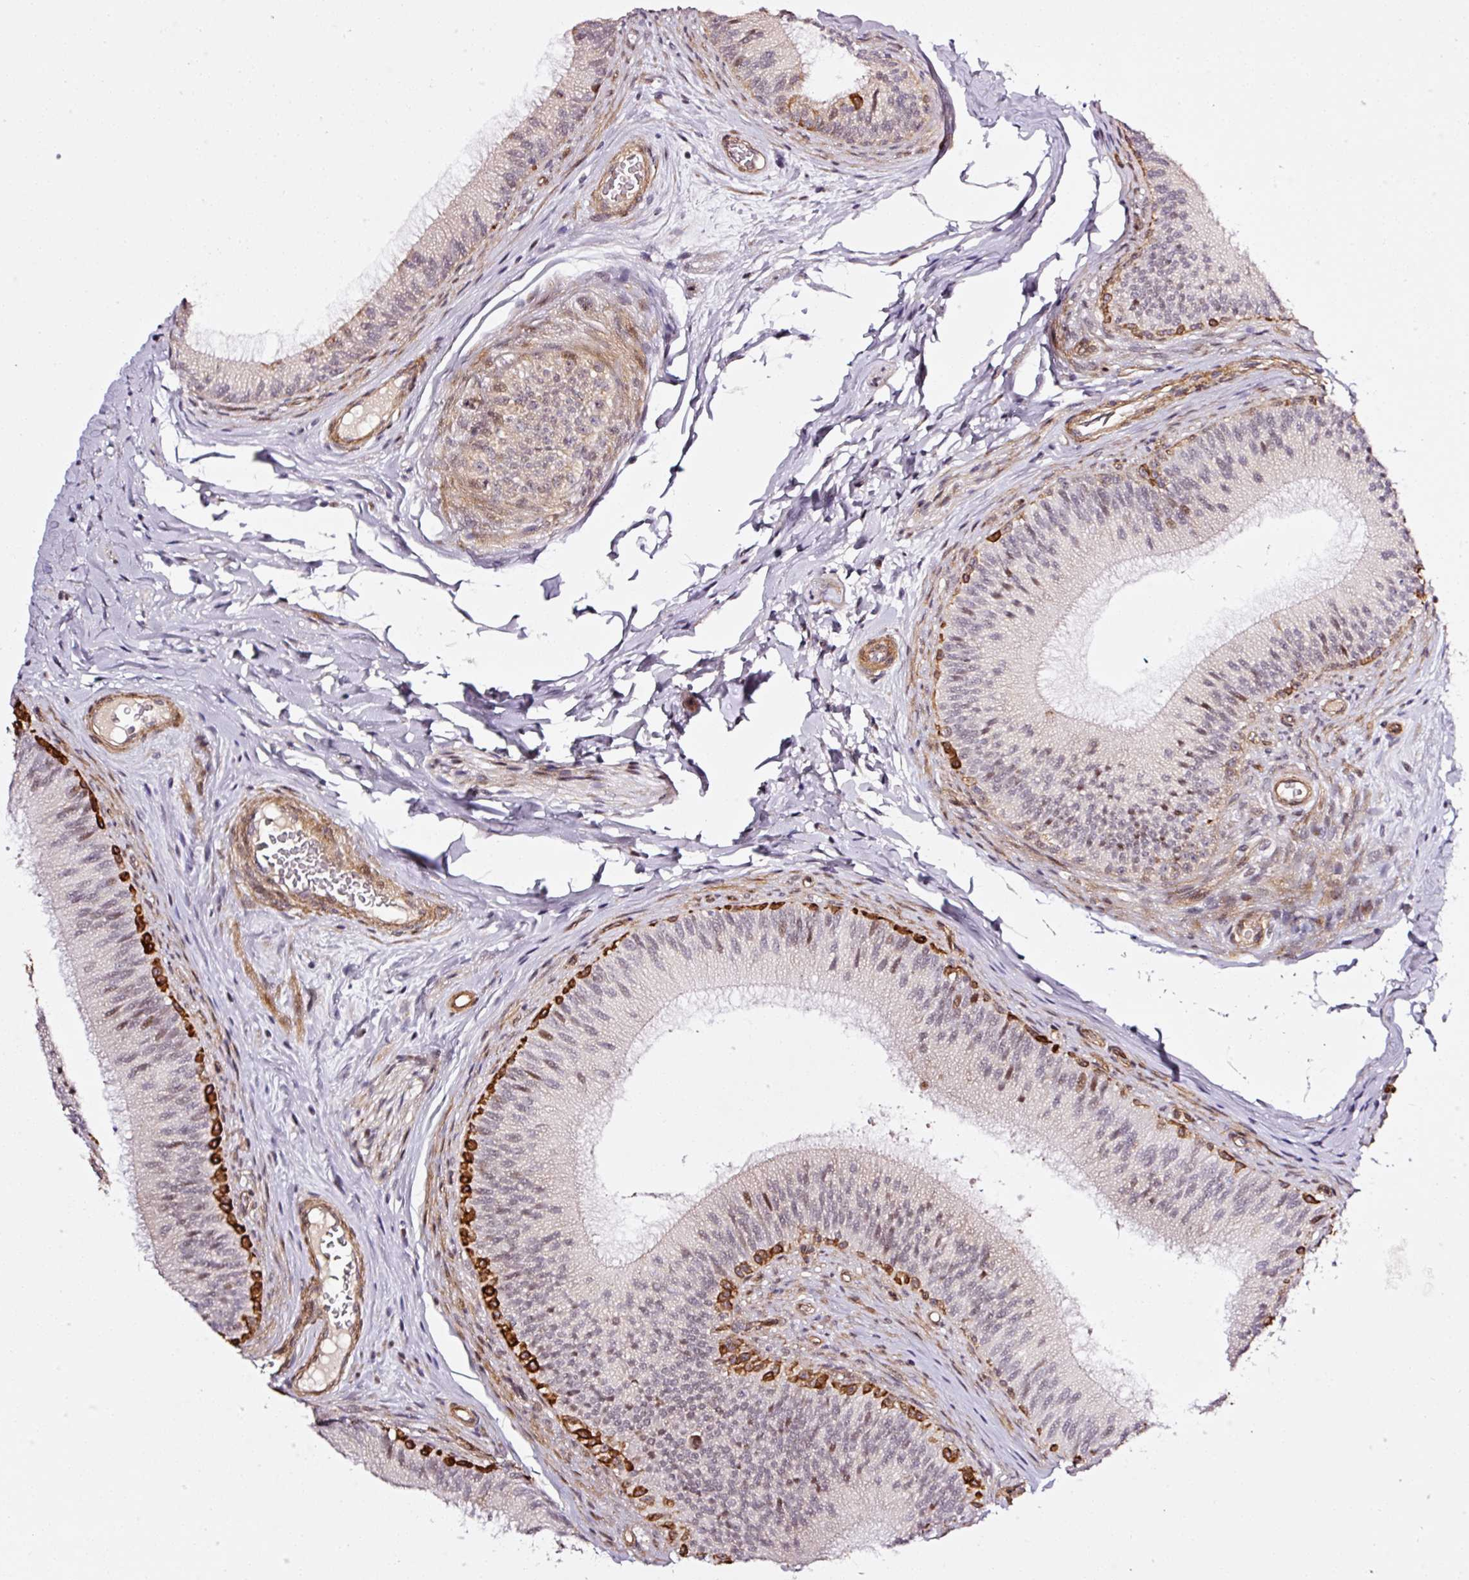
{"staining": {"intensity": "strong", "quantity": "<25%", "location": "cytoplasmic/membranous"}, "tissue": "epididymis", "cell_type": "Glandular cells", "image_type": "normal", "snomed": [{"axis": "morphology", "description": "Normal tissue, NOS"}, {"axis": "topography", "description": "Epididymis"}], "caption": "Strong cytoplasmic/membranous positivity is seen in approximately <25% of glandular cells in normal epididymis. (IHC, brightfield microscopy, high magnification).", "gene": "ANKRD20A1", "patient": {"sex": "male", "age": 24}}